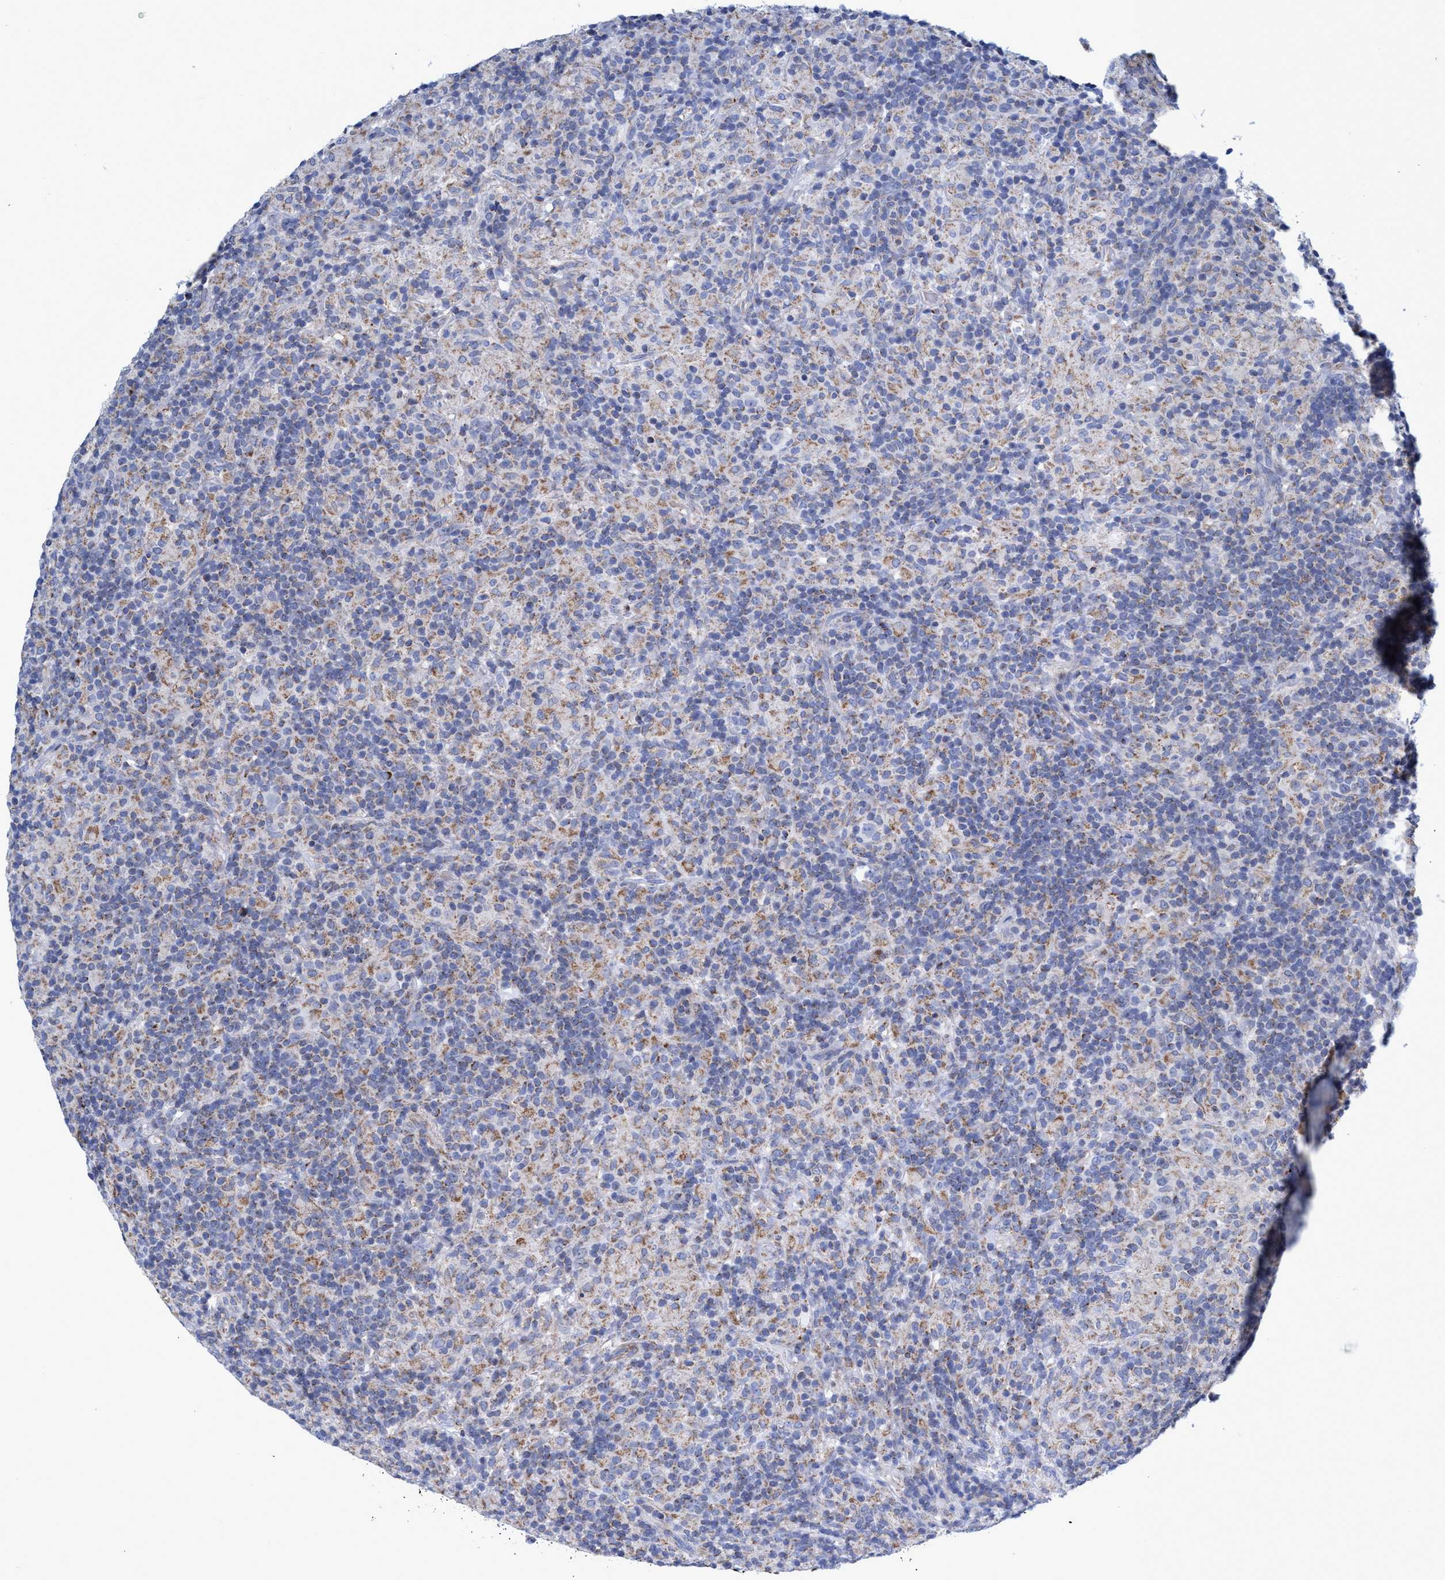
{"staining": {"intensity": "negative", "quantity": "none", "location": "none"}, "tissue": "lymphoma", "cell_type": "Tumor cells", "image_type": "cancer", "snomed": [{"axis": "morphology", "description": "Hodgkin's disease, NOS"}, {"axis": "topography", "description": "Lymph node"}], "caption": "Hodgkin's disease stained for a protein using IHC exhibits no expression tumor cells.", "gene": "ZNF750", "patient": {"sex": "male", "age": 70}}